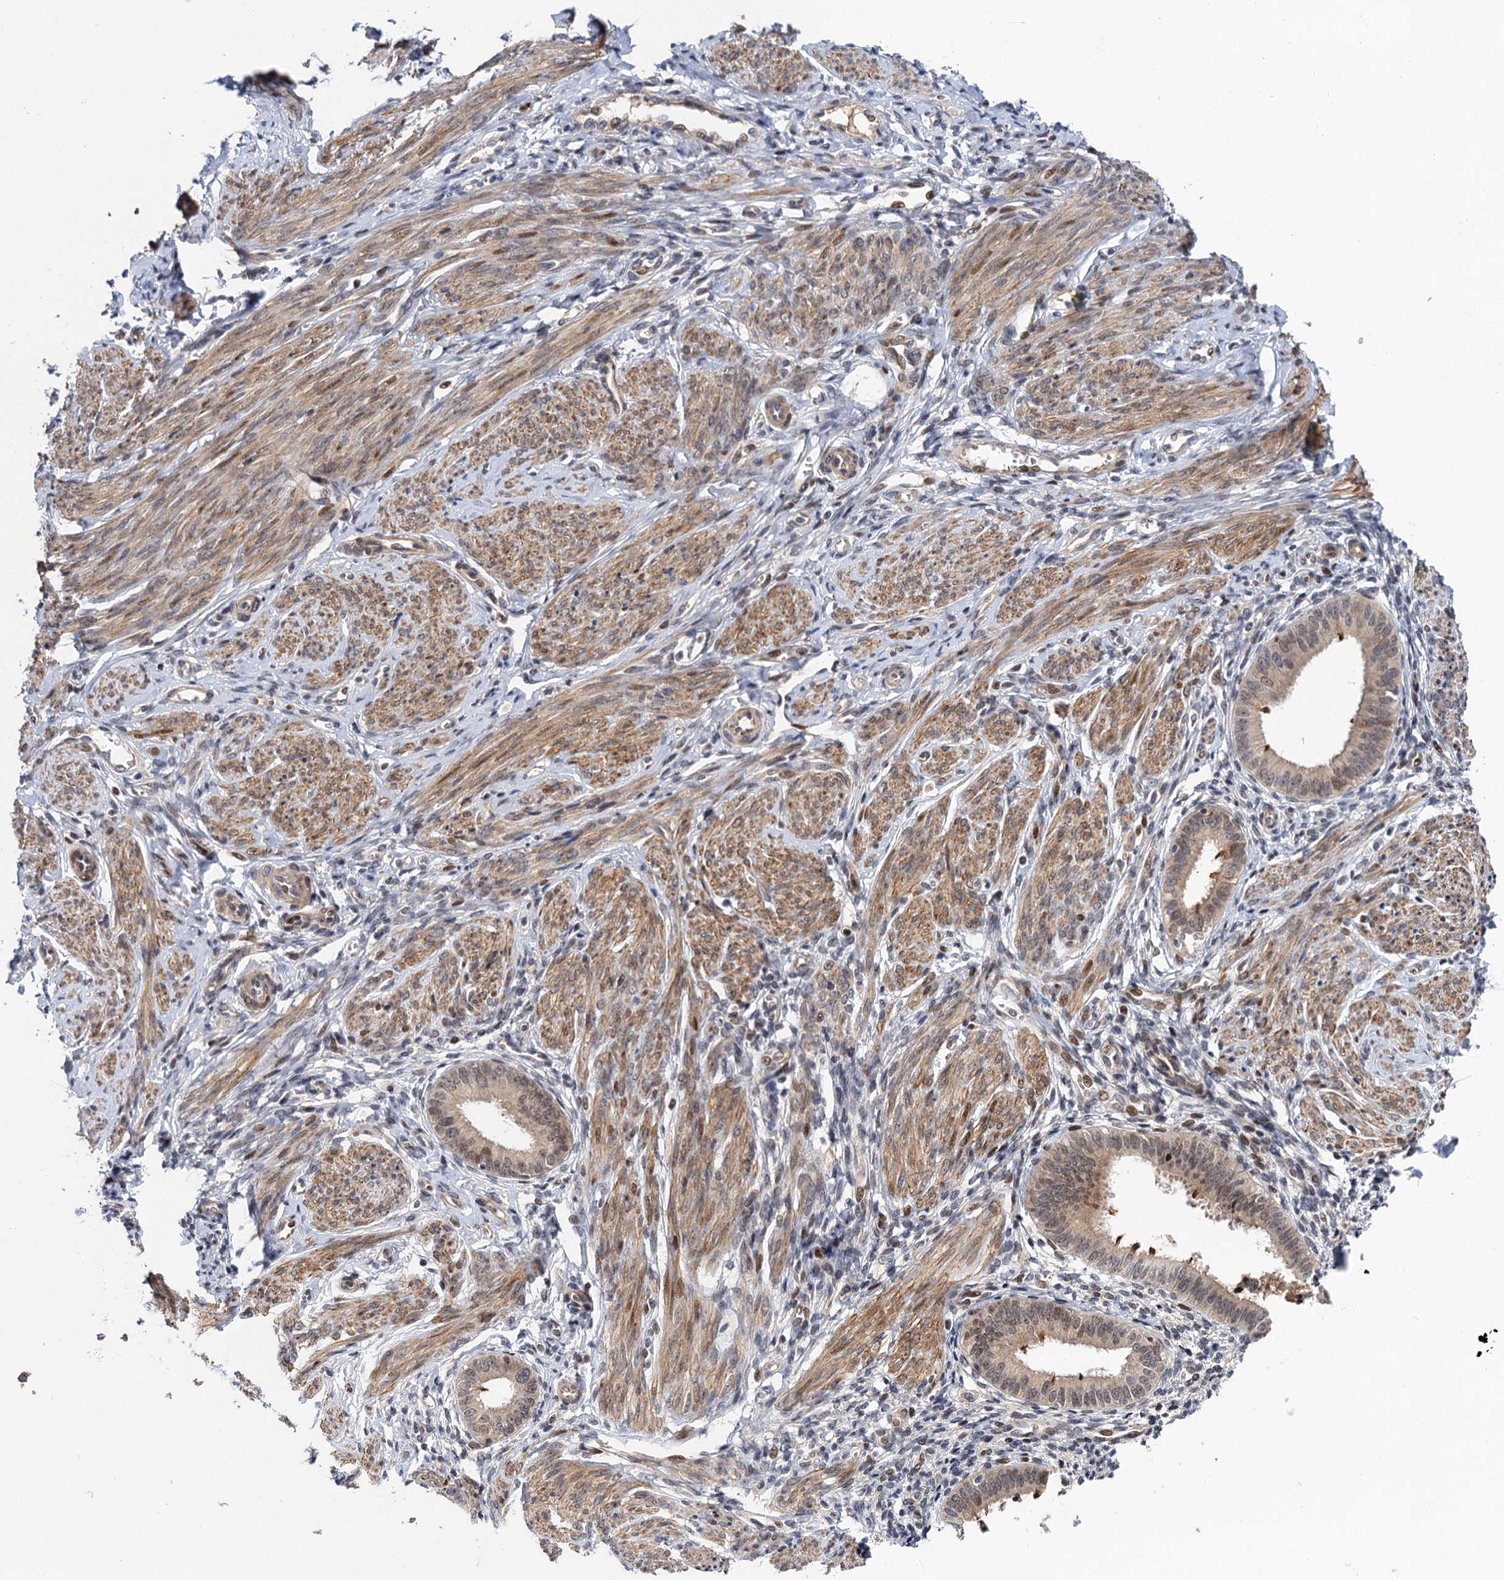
{"staining": {"intensity": "weak", "quantity": "<25%", "location": "cytoplasmic/membranous"}, "tissue": "endometrium", "cell_type": "Cells in endometrial stroma", "image_type": "normal", "snomed": [{"axis": "morphology", "description": "Normal tissue, NOS"}, {"axis": "topography", "description": "Uterus"}, {"axis": "topography", "description": "Endometrium"}], "caption": "A high-resolution image shows immunohistochemistry (IHC) staining of unremarkable endometrium, which shows no significant positivity in cells in endometrial stroma.", "gene": "NEK8", "patient": {"sex": "female", "age": 48}}